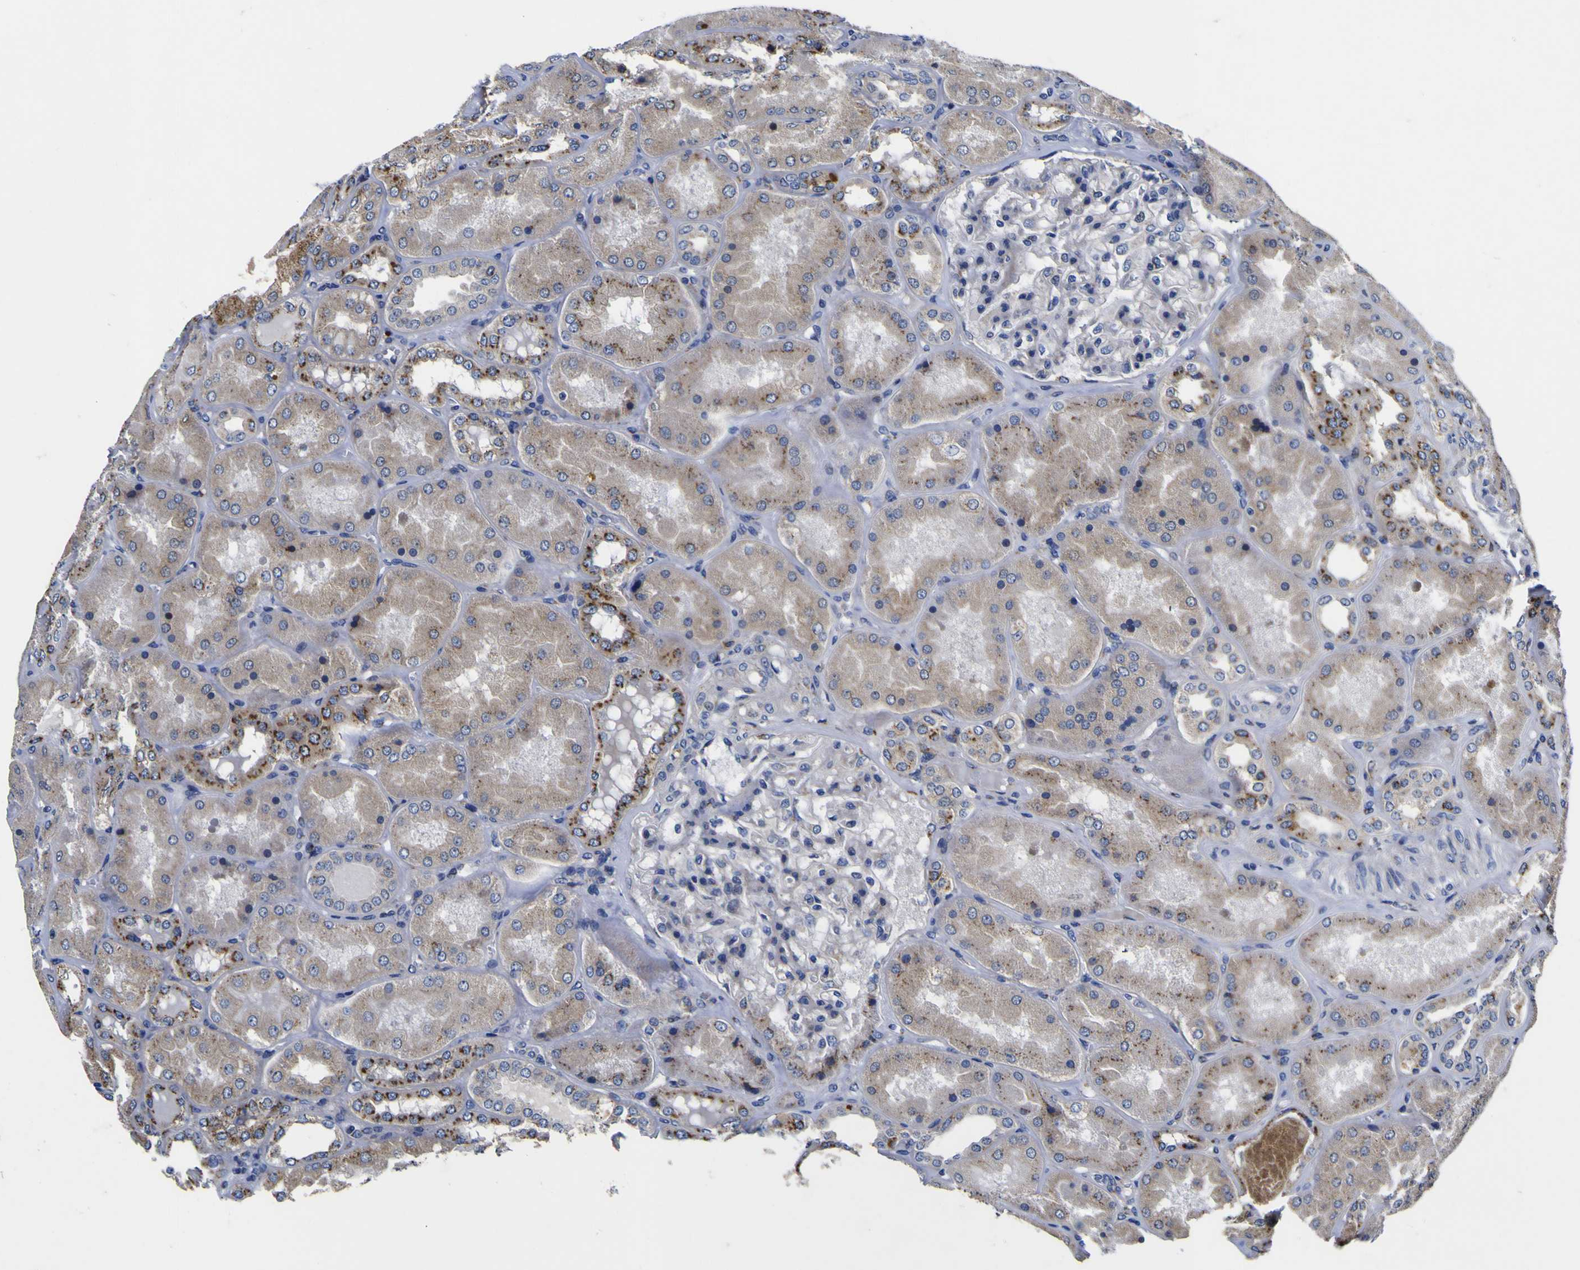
{"staining": {"intensity": "negative", "quantity": "none", "location": "none"}, "tissue": "kidney", "cell_type": "Cells in glomeruli", "image_type": "normal", "snomed": [{"axis": "morphology", "description": "Normal tissue, NOS"}, {"axis": "topography", "description": "Kidney"}], "caption": "Kidney was stained to show a protein in brown. There is no significant positivity in cells in glomeruli. (Stains: DAB (3,3'-diaminobenzidine) immunohistochemistry with hematoxylin counter stain, Microscopy: brightfield microscopy at high magnification).", "gene": "COA1", "patient": {"sex": "female", "age": 56}}